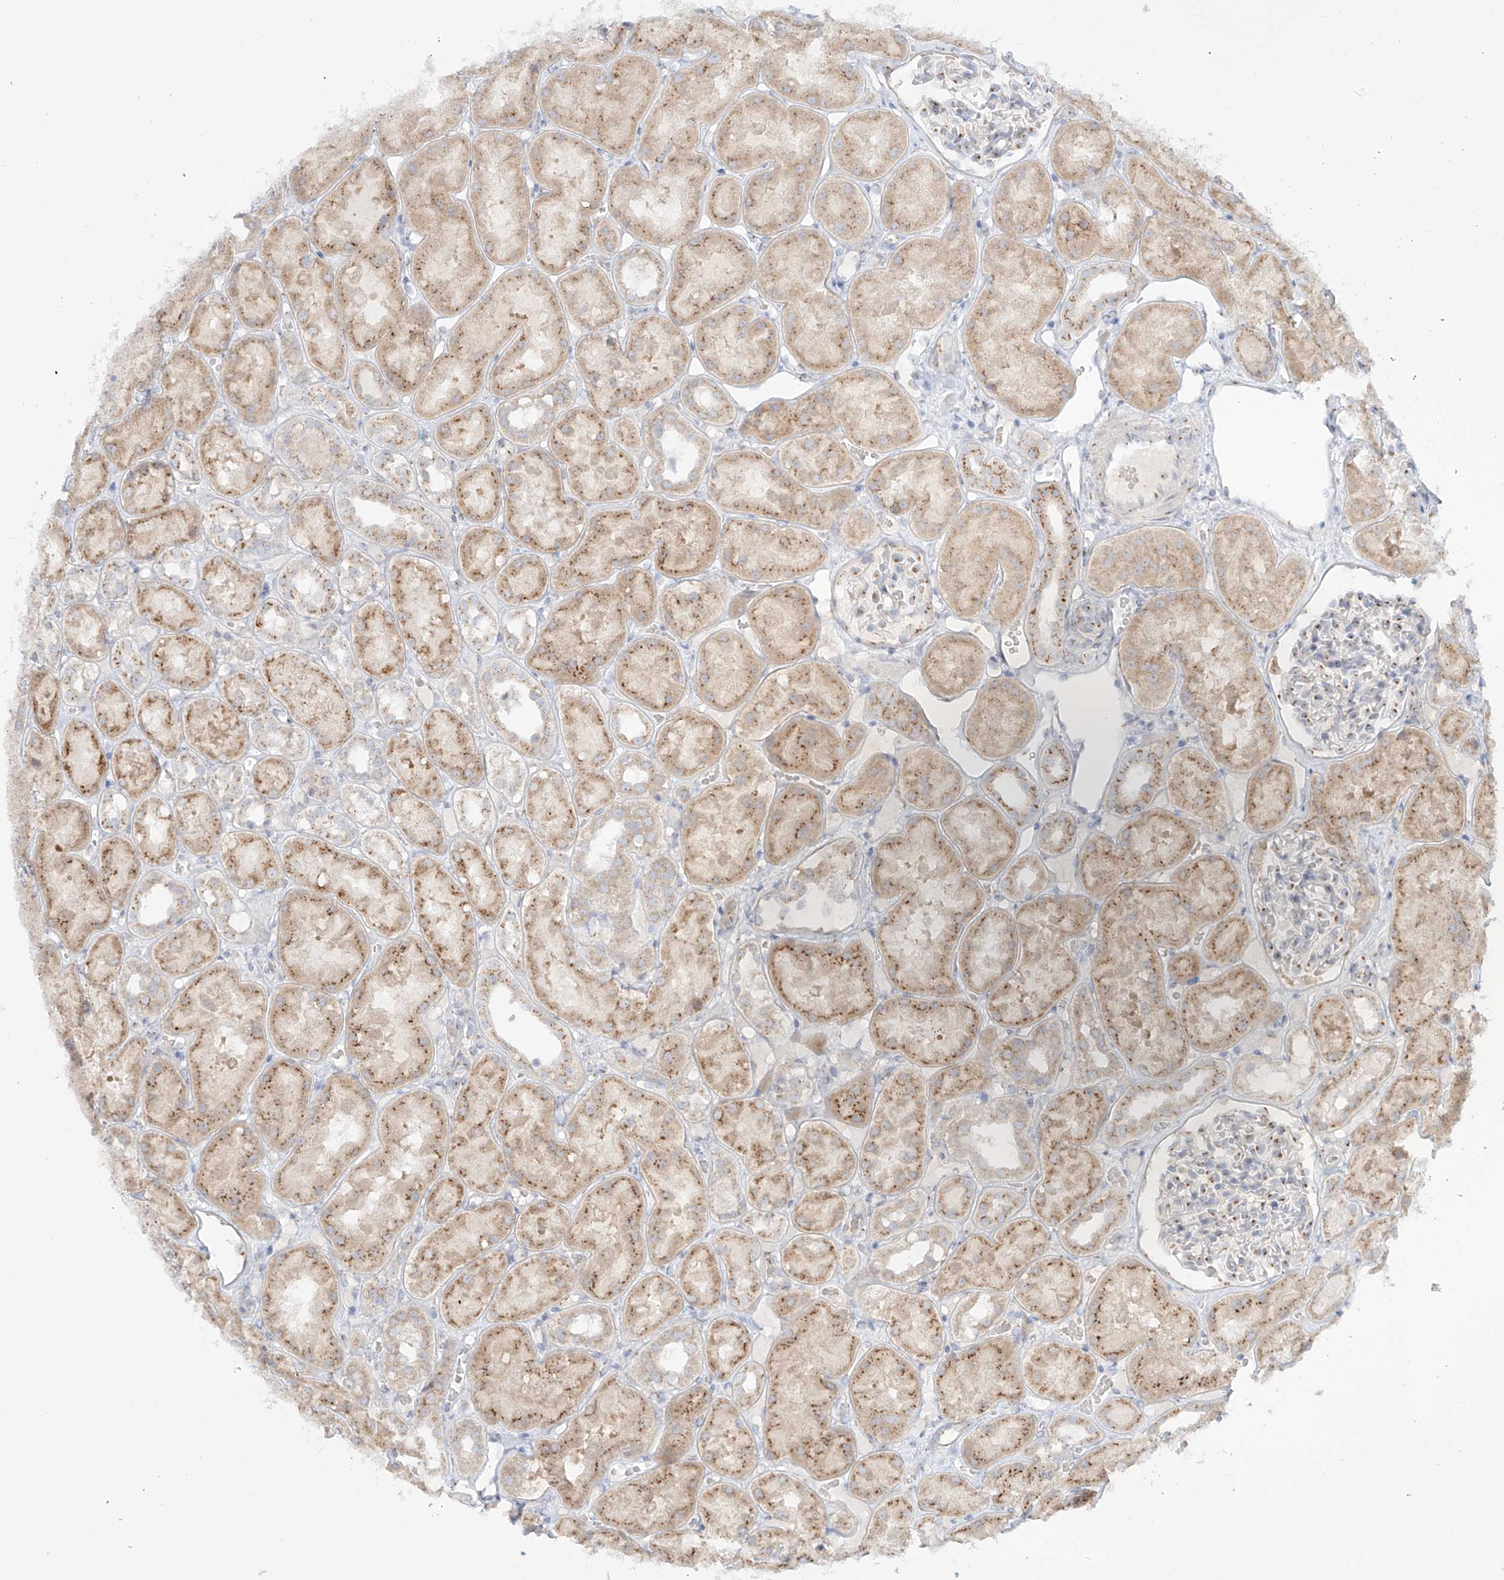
{"staining": {"intensity": "moderate", "quantity": "<25%", "location": "cytoplasmic/membranous"}, "tissue": "kidney", "cell_type": "Cells in glomeruli", "image_type": "normal", "snomed": [{"axis": "morphology", "description": "Normal tissue, NOS"}, {"axis": "topography", "description": "Kidney"}], "caption": "This photomicrograph reveals immunohistochemistry staining of unremarkable kidney, with low moderate cytoplasmic/membranous expression in about <25% of cells in glomeruli.", "gene": "BSDC1", "patient": {"sex": "male", "age": 16}}